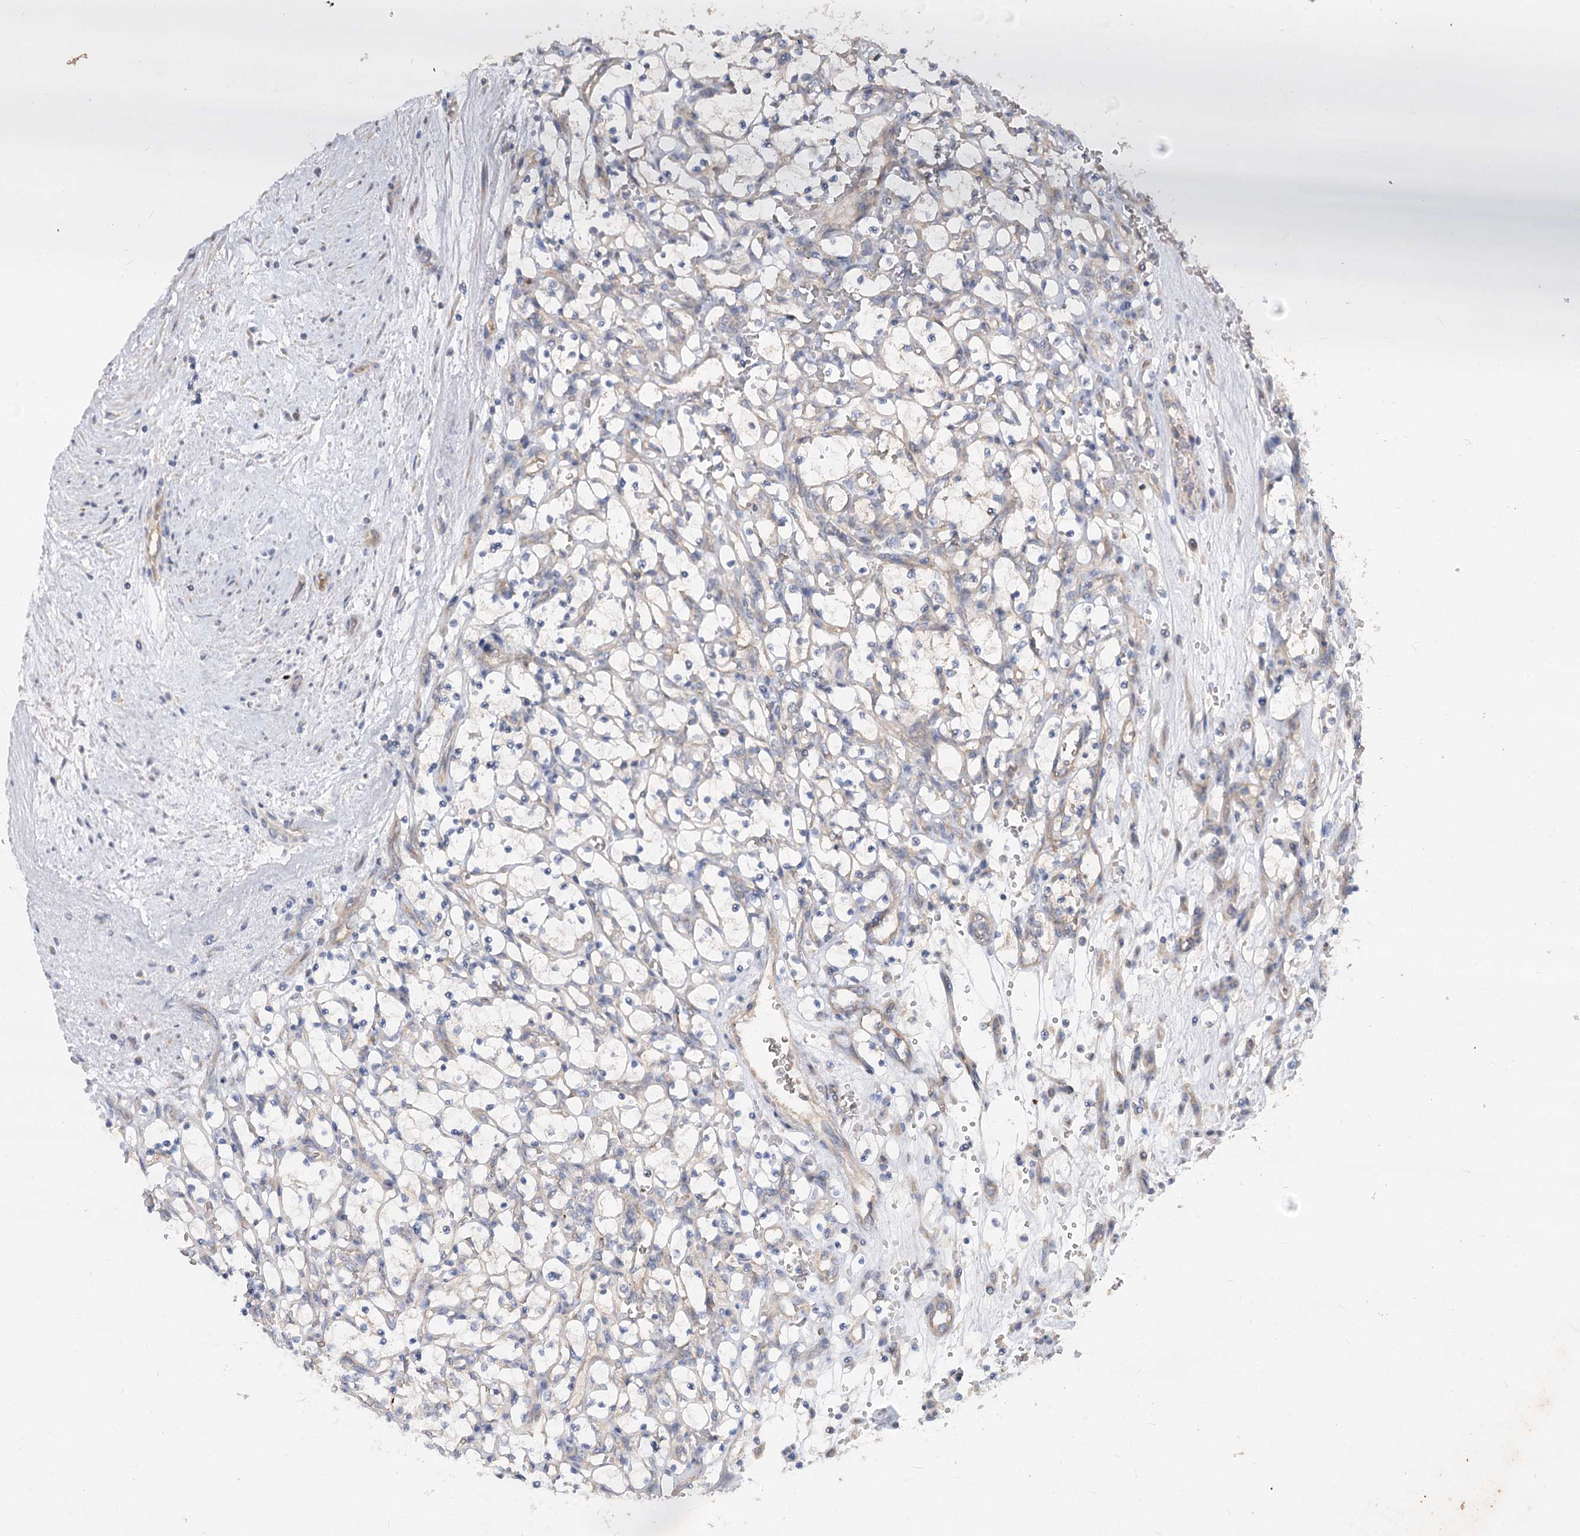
{"staining": {"intensity": "negative", "quantity": "none", "location": "none"}, "tissue": "renal cancer", "cell_type": "Tumor cells", "image_type": "cancer", "snomed": [{"axis": "morphology", "description": "Adenocarcinoma, NOS"}, {"axis": "topography", "description": "Kidney"}], "caption": "Protein analysis of adenocarcinoma (renal) reveals no significant expression in tumor cells.", "gene": "RIN2", "patient": {"sex": "female", "age": 69}}